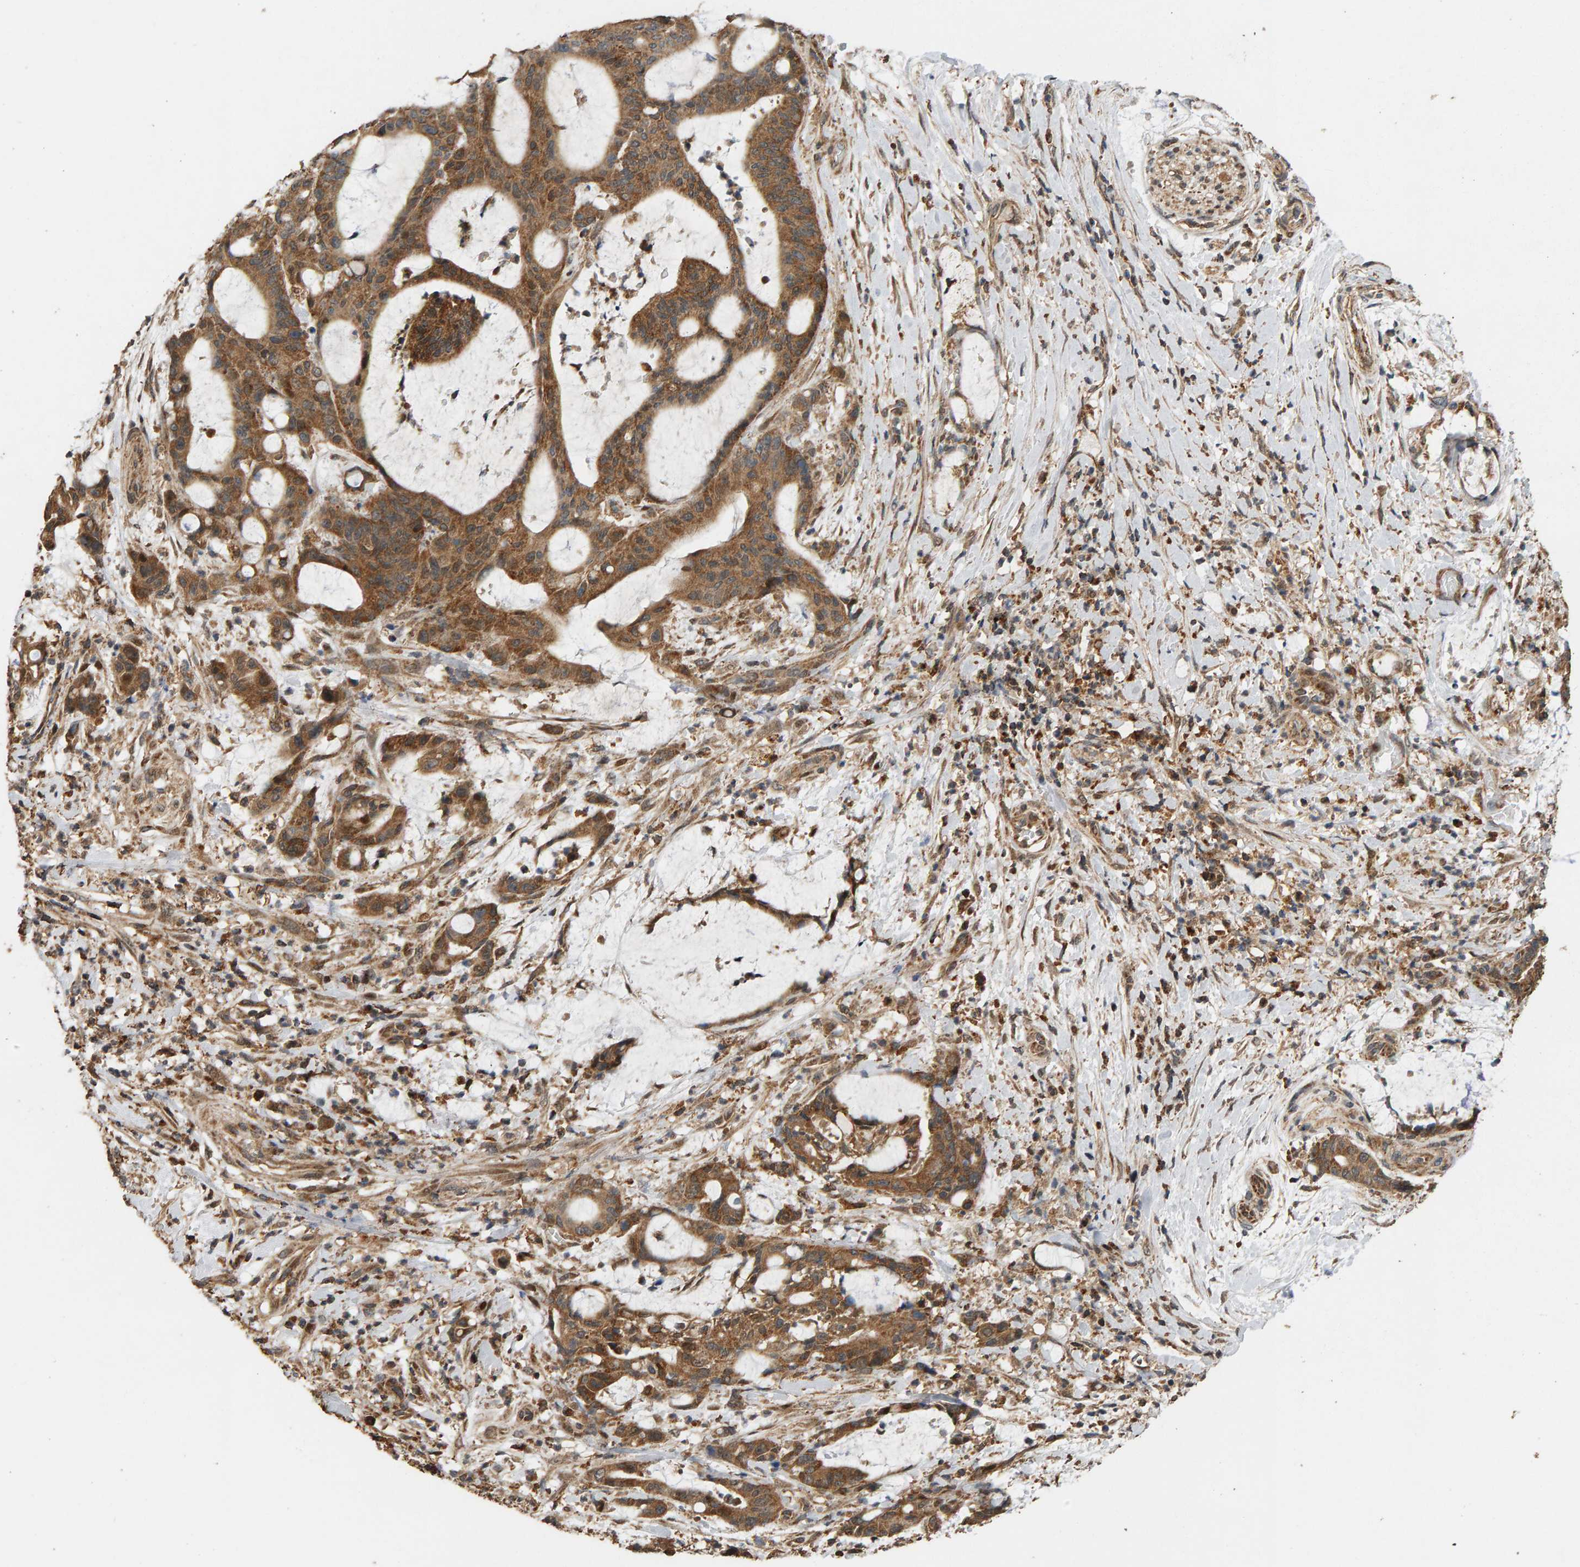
{"staining": {"intensity": "strong", "quantity": ">75%", "location": "cytoplasmic/membranous"}, "tissue": "liver cancer", "cell_type": "Tumor cells", "image_type": "cancer", "snomed": [{"axis": "morphology", "description": "Normal tissue, NOS"}, {"axis": "morphology", "description": "Cholangiocarcinoma"}, {"axis": "topography", "description": "Liver"}, {"axis": "topography", "description": "Peripheral nerve tissue"}], "caption": "Protein analysis of liver cancer (cholangiocarcinoma) tissue displays strong cytoplasmic/membranous expression in about >75% of tumor cells.", "gene": "GSTK1", "patient": {"sex": "female", "age": 73}}